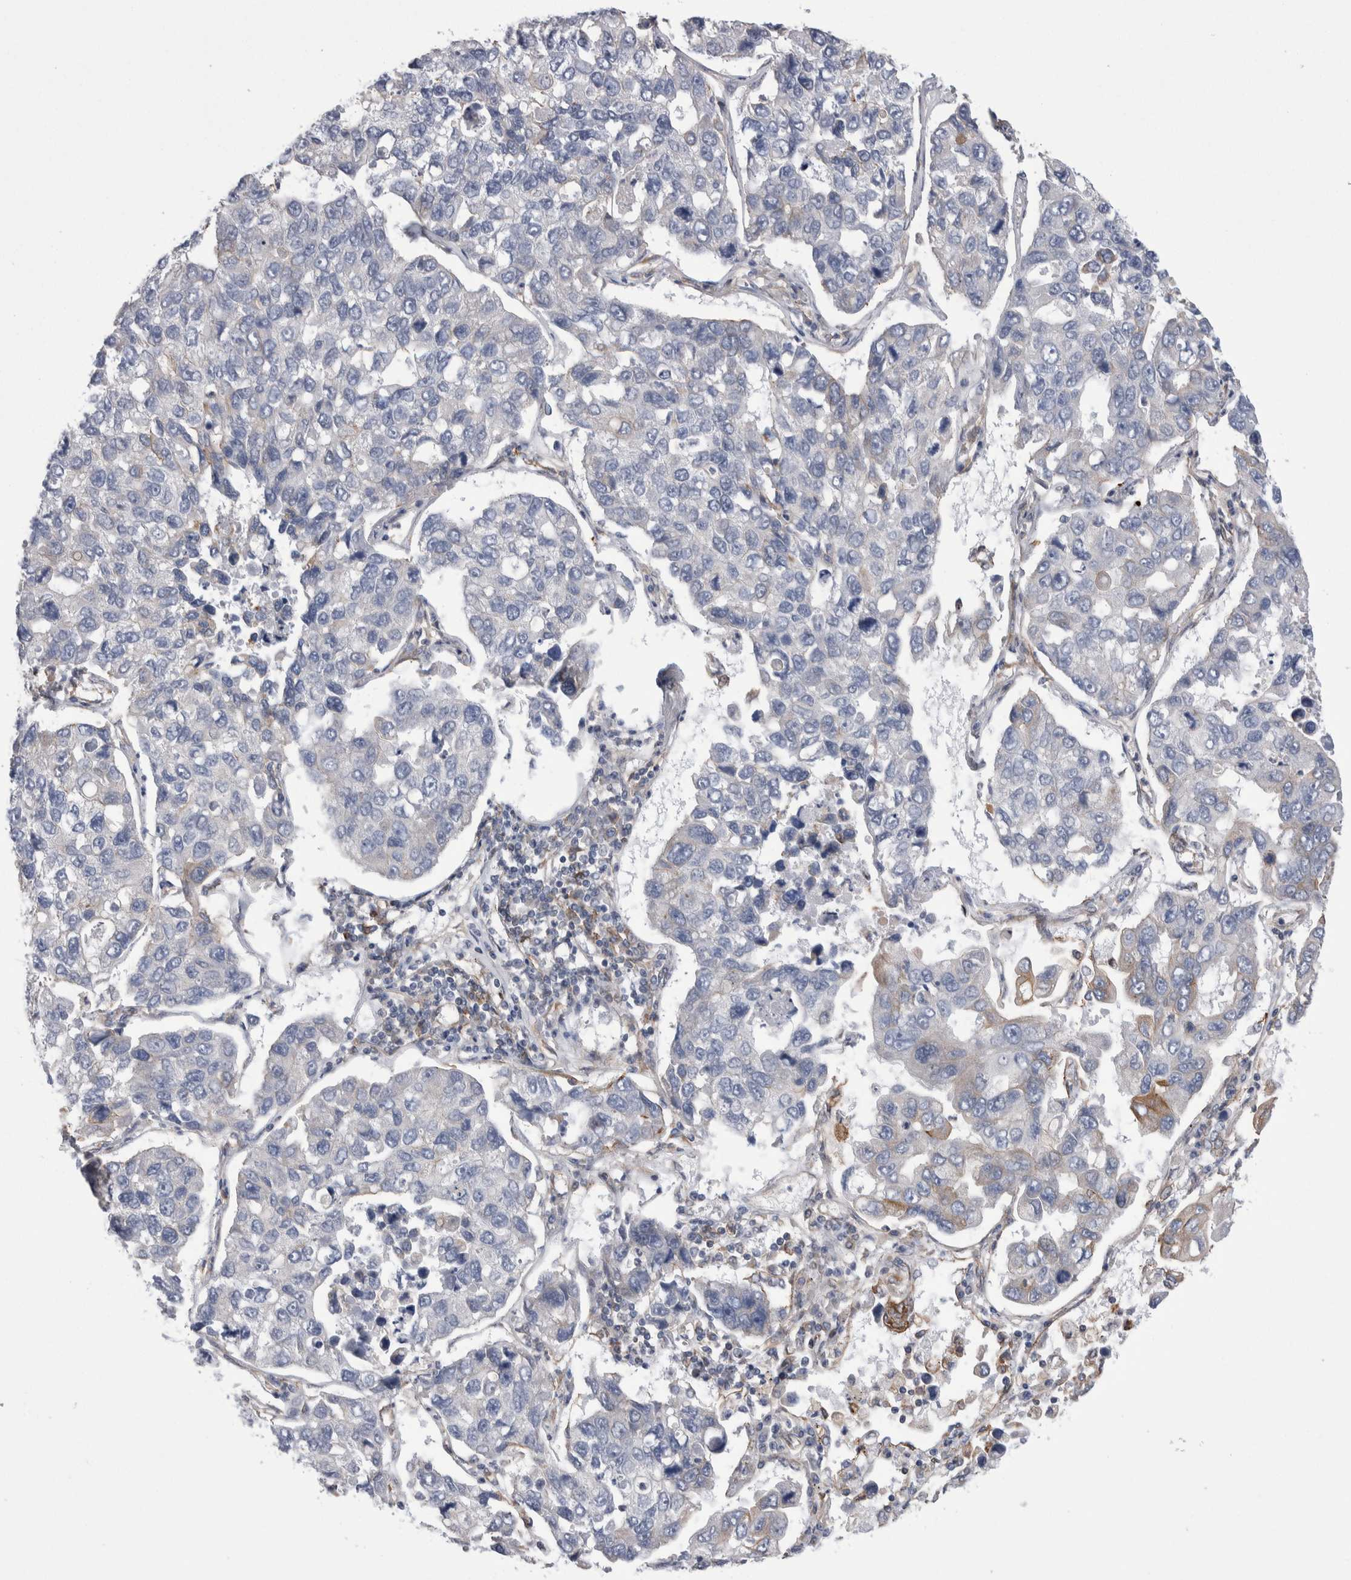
{"staining": {"intensity": "negative", "quantity": "none", "location": "none"}, "tissue": "lung cancer", "cell_type": "Tumor cells", "image_type": "cancer", "snomed": [{"axis": "morphology", "description": "Adenocarcinoma, NOS"}, {"axis": "topography", "description": "Lung"}], "caption": "Image shows no protein positivity in tumor cells of lung cancer (adenocarcinoma) tissue.", "gene": "KIF12", "patient": {"sex": "male", "age": 64}}